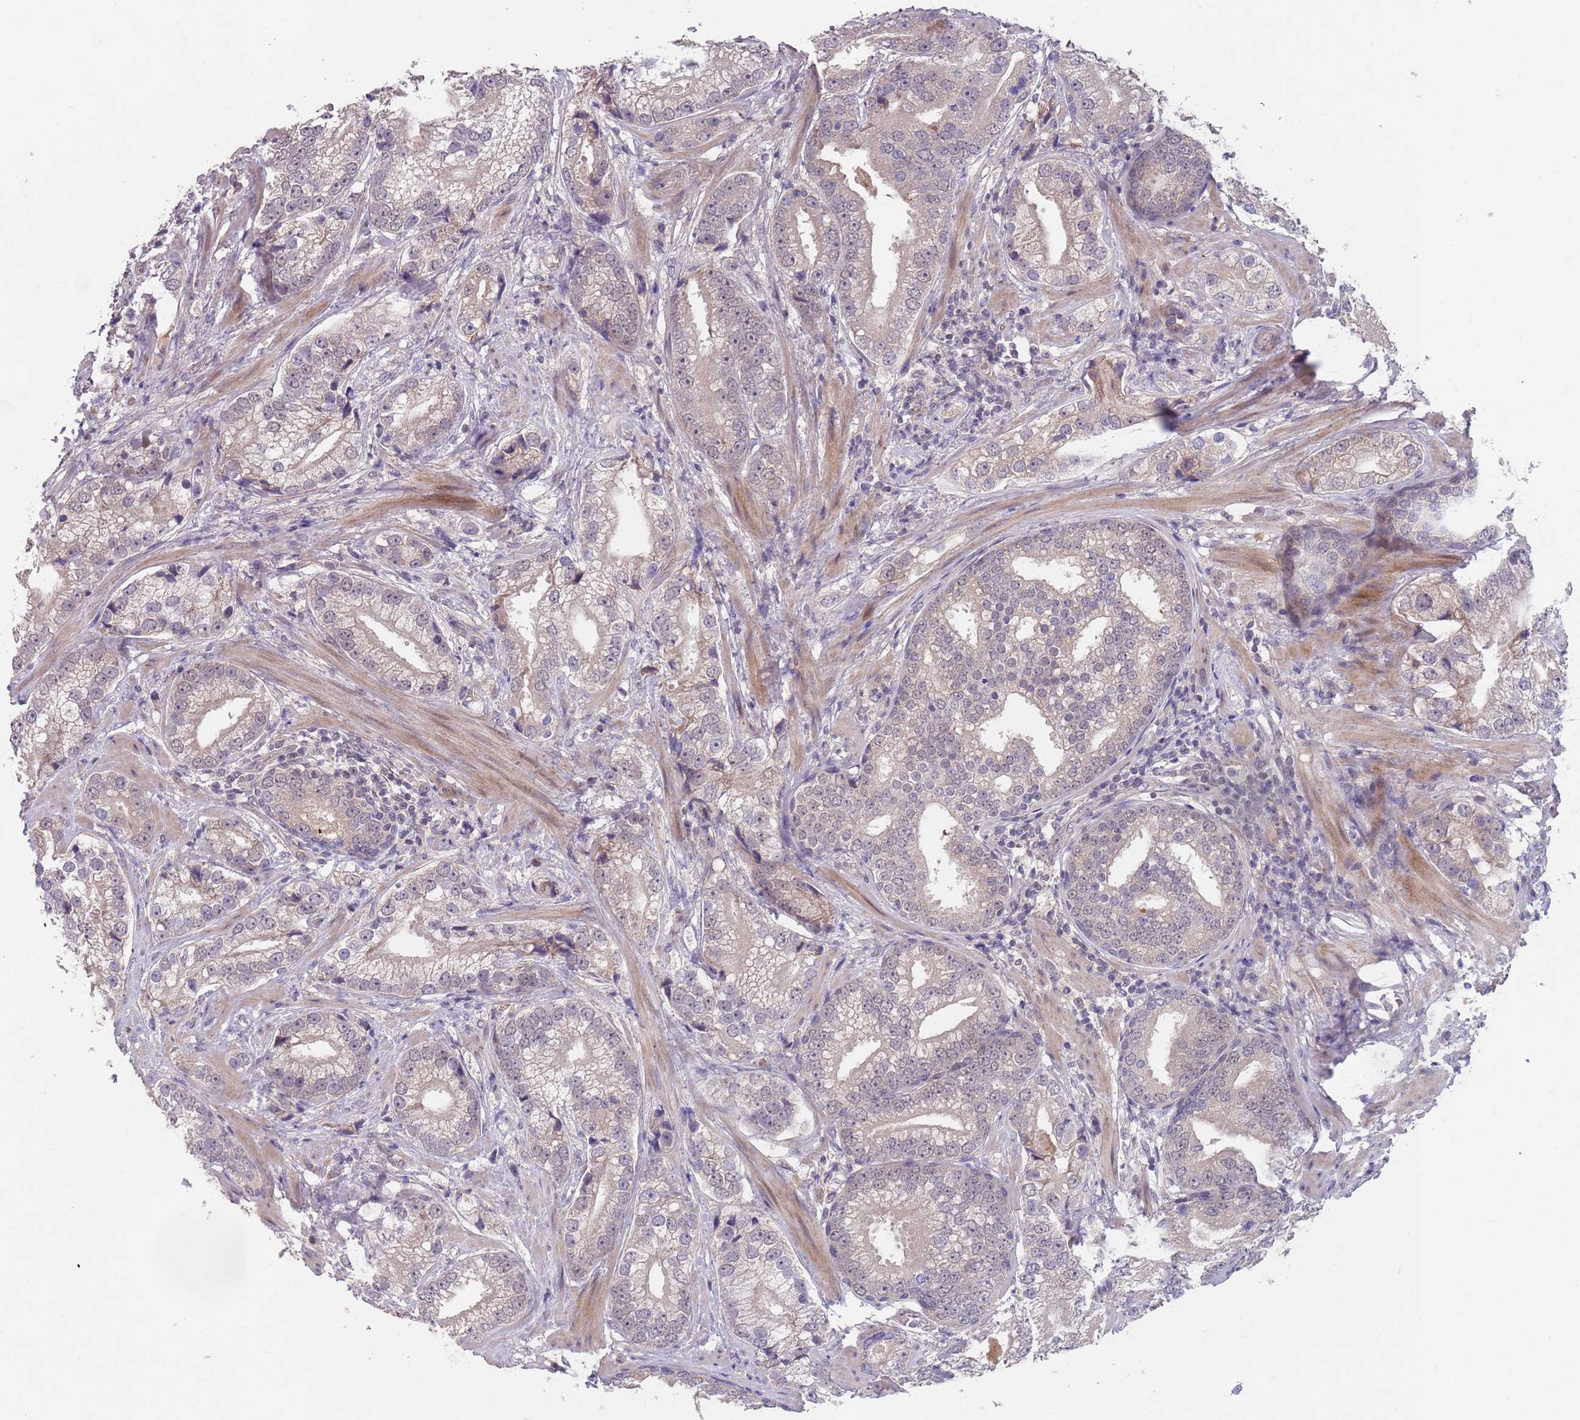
{"staining": {"intensity": "negative", "quantity": "none", "location": "none"}, "tissue": "prostate cancer", "cell_type": "Tumor cells", "image_type": "cancer", "snomed": [{"axis": "morphology", "description": "Adenocarcinoma, High grade"}, {"axis": "topography", "description": "Prostate"}], "caption": "An immunohistochemistry (IHC) image of prostate cancer (high-grade adenocarcinoma) is shown. There is no staining in tumor cells of prostate cancer (high-grade adenocarcinoma). The staining is performed using DAB brown chromogen with nuclei counter-stained in using hematoxylin.", "gene": "MEI1", "patient": {"sex": "male", "age": 75}}